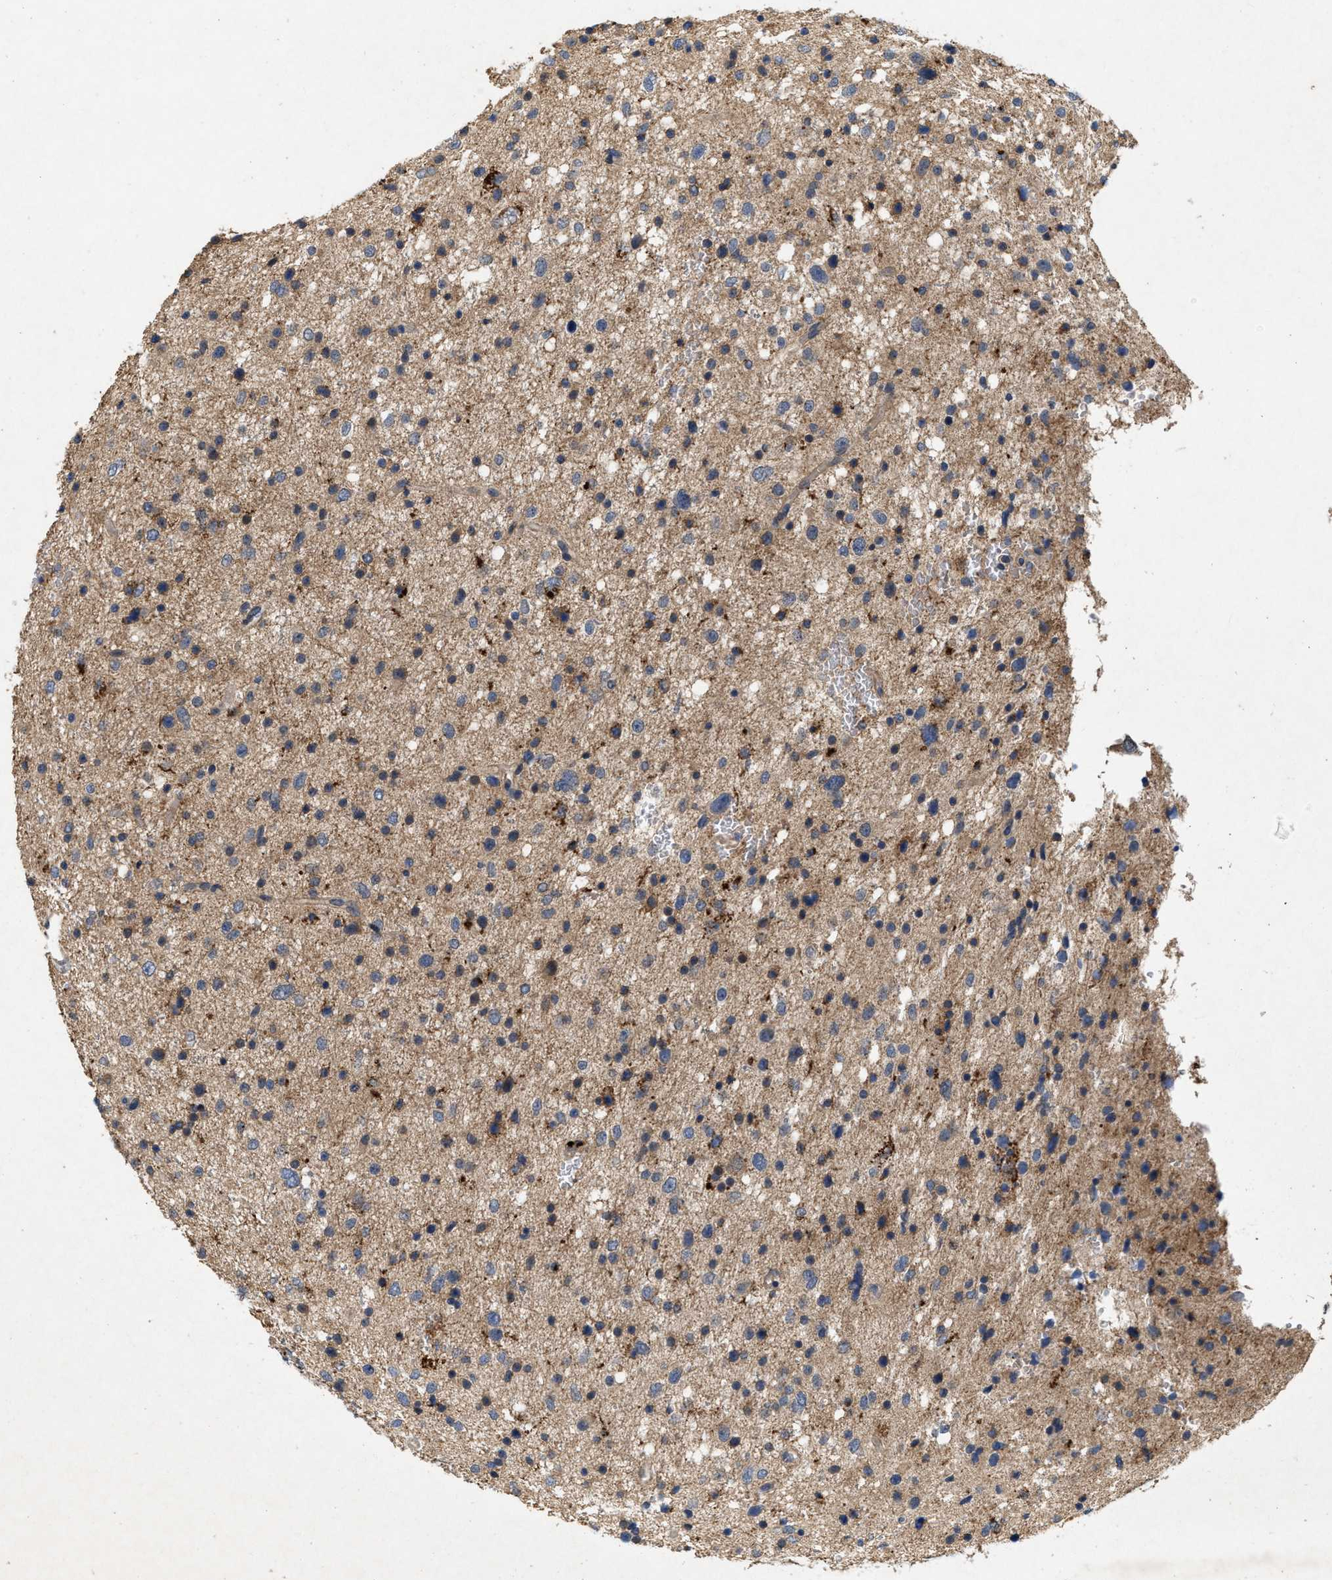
{"staining": {"intensity": "weak", "quantity": "25%-75%", "location": "cytoplasmic/membranous"}, "tissue": "glioma", "cell_type": "Tumor cells", "image_type": "cancer", "snomed": [{"axis": "morphology", "description": "Glioma, malignant, Low grade"}, {"axis": "topography", "description": "Brain"}], "caption": "This is an image of immunohistochemistry (IHC) staining of glioma, which shows weak expression in the cytoplasmic/membranous of tumor cells.", "gene": "LPAR2", "patient": {"sex": "female", "age": 37}}